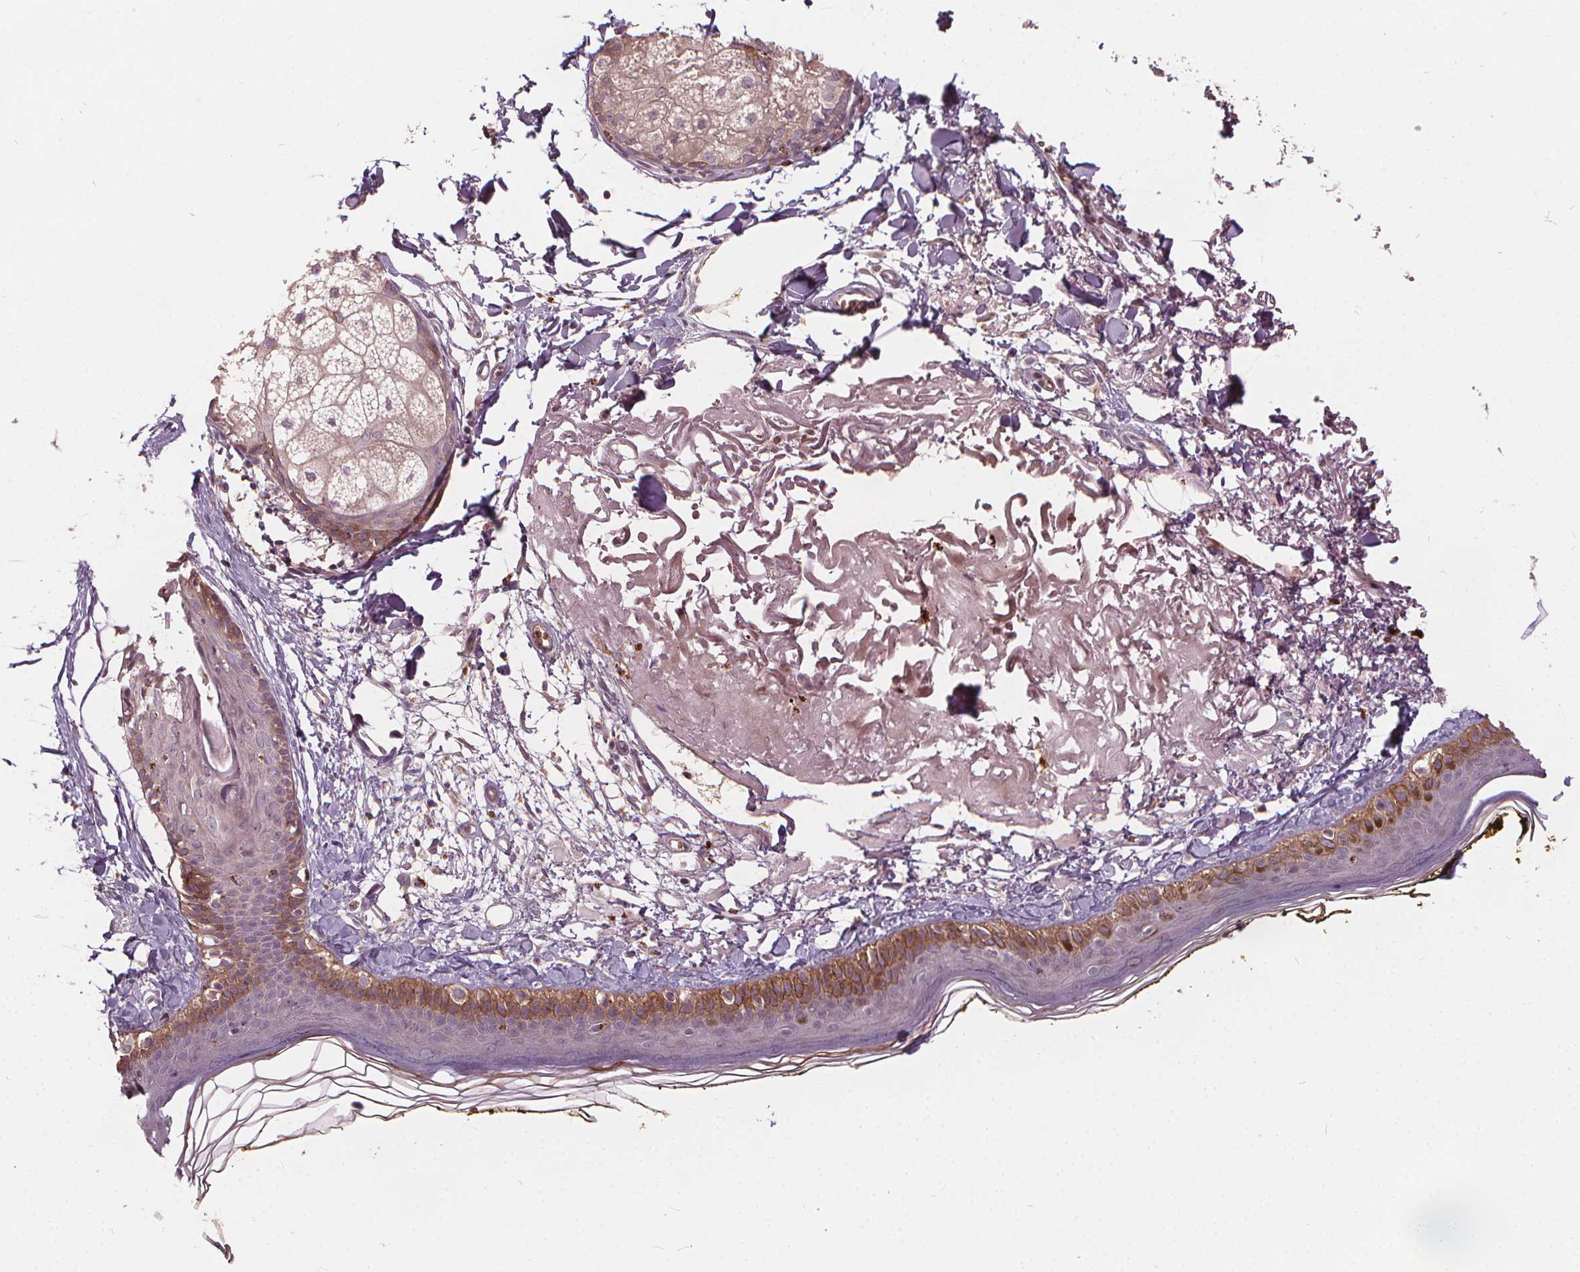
{"staining": {"intensity": "weak", "quantity": "<25%", "location": "cytoplasmic/membranous,nuclear"}, "tissue": "skin", "cell_type": "Fibroblasts", "image_type": "normal", "snomed": [{"axis": "morphology", "description": "Normal tissue, NOS"}, {"axis": "topography", "description": "Skin"}], "caption": "Immunohistochemical staining of normal skin demonstrates no significant expression in fibroblasts. (DAB immunohistochemistry visualized using brightfield microscopy, high magnification).", "gene": "IPO13", "patient": {"sex": "male", "age": 76}}